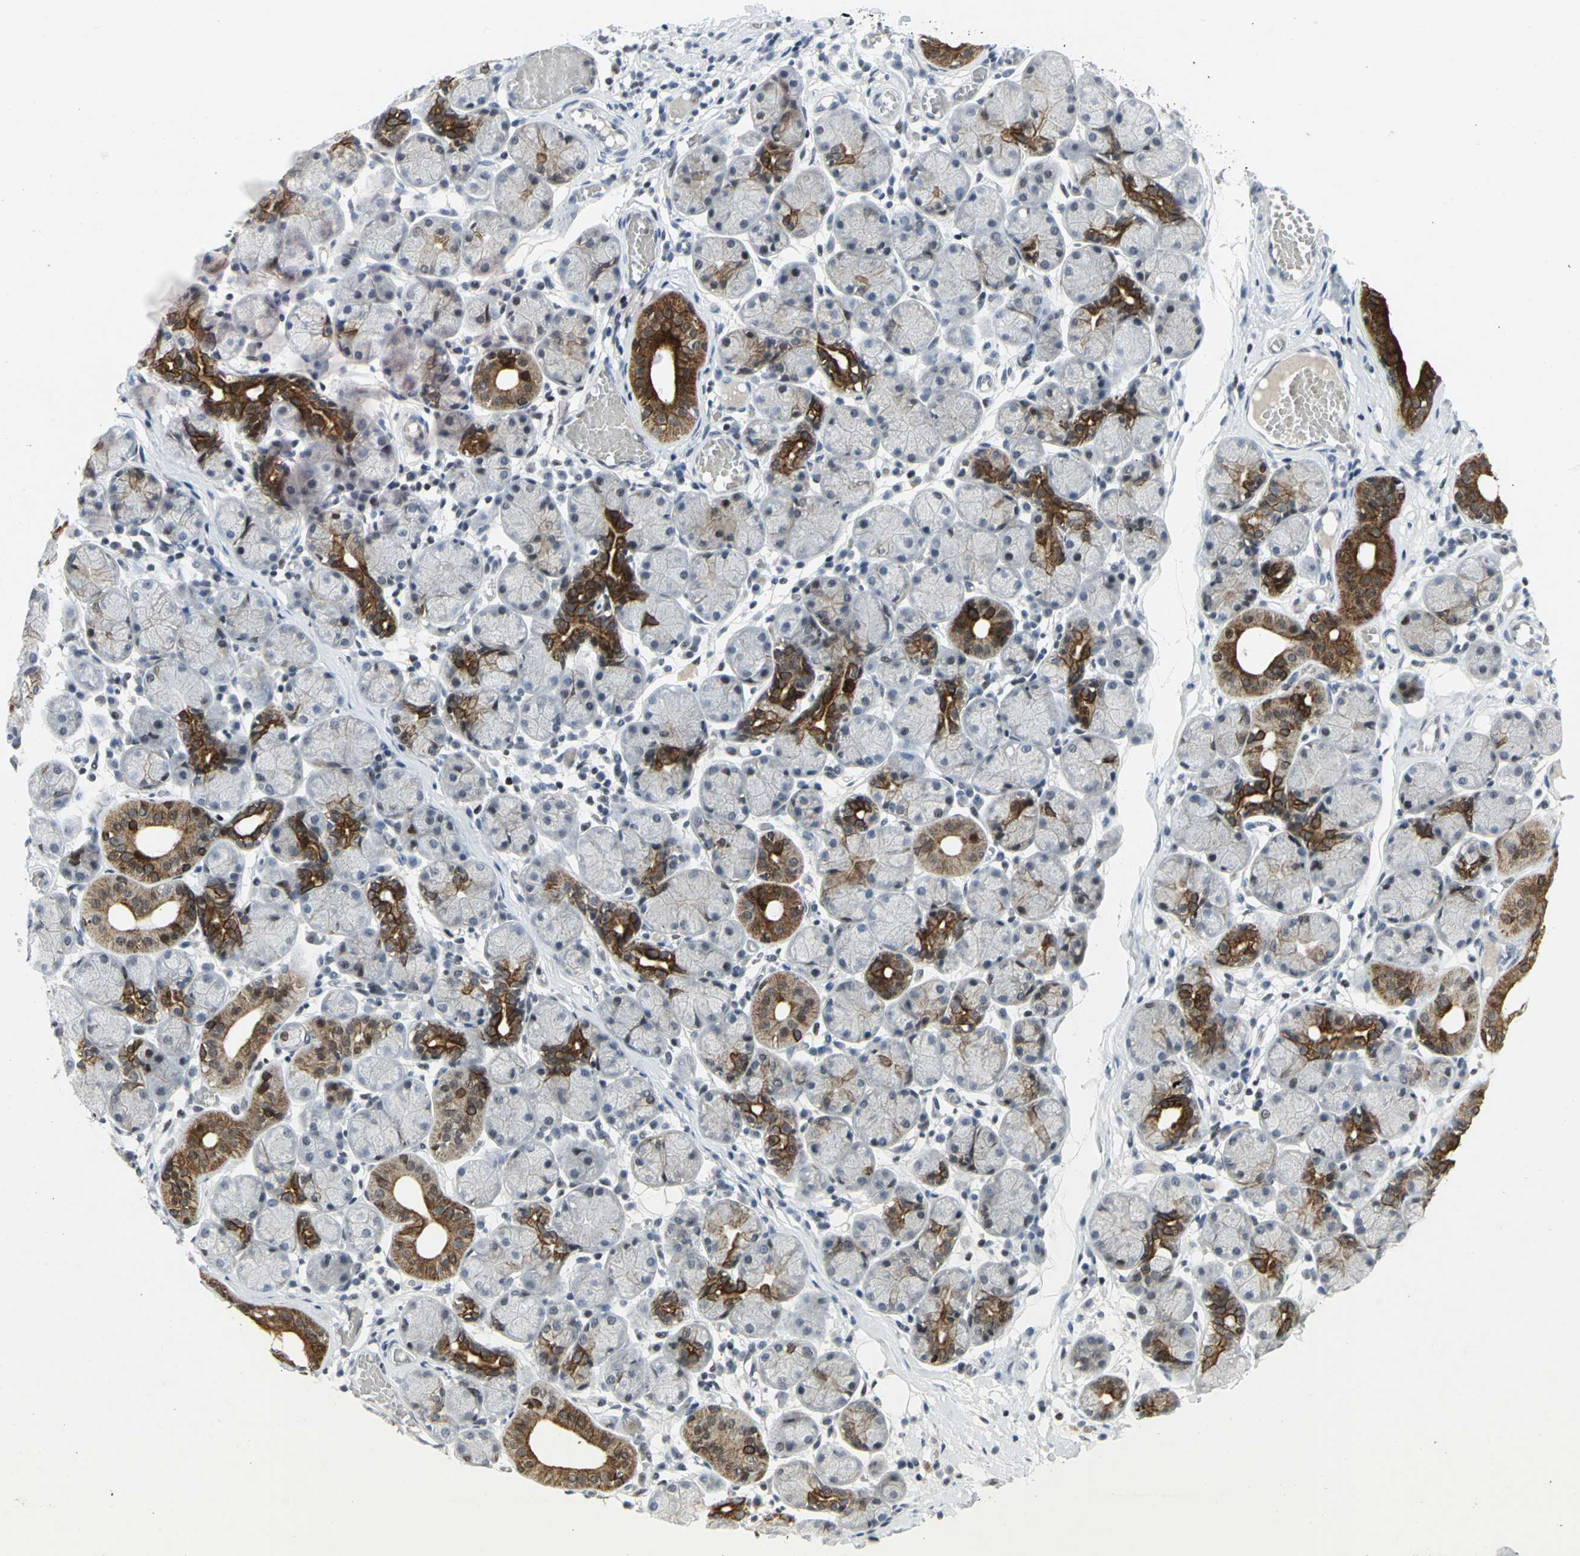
{"staining": {"intensity": "strong", "quantity": "25%-75%", "location": "cytoplasmic/membranous"}, "tissue": "salivary gland", "cell_type": "Glandular cells", "image_type": "normal", "snomed": [{"axis": "morphology", "description": "Normal tissue, NOS"}, {"axis": "topography", "description": "Salivary gland"}], "caption": "A high-resolution micrograph shows immunohistochemistry staining of normal salivary gland, which displays strong cytoplasmic/membranous expression in approximately 25%-75% of glandular cells. The staining was performed using DAB, with brown indicating positive protein expression. Nuclei are stained blue with hematoxylin.", "gene": "RPA1", "patient": {"sex": "female", "age": 24}}